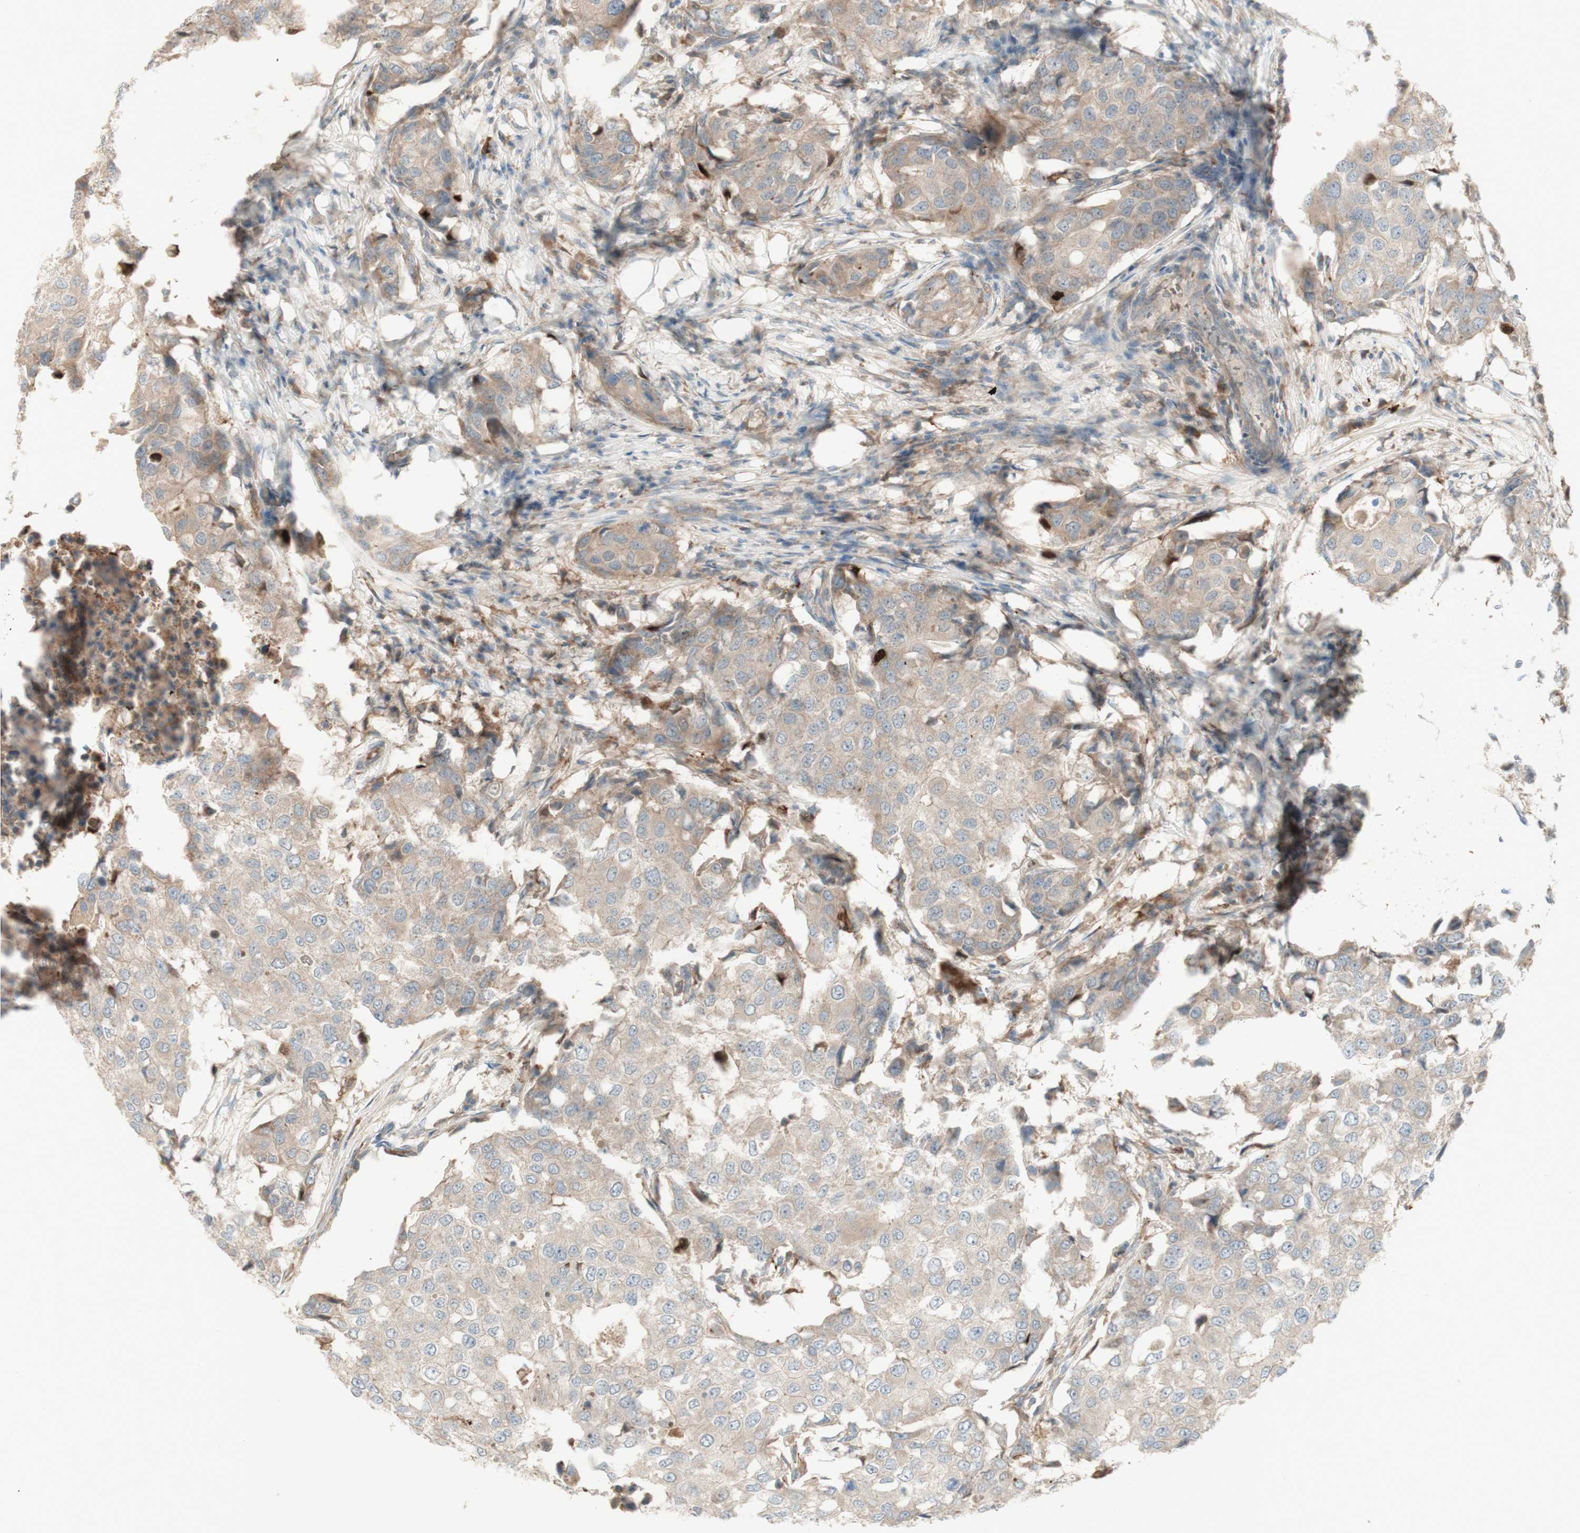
{"staining": {"intensity": "weak", "quantity": ">75%", "location": "cytoplasmic/membranous"}, "tissue": "breast cancer", "cell_type": "Tumor cells", "image_type": "cancer", "snomed": [{"axis": "morphology", "description": "Duct carcinoma"}, {"axis": "topography", "description": "Breast"}], "caption": "High-magnification brightfield microscopy of breast cancer (invasive ductal carcinoma) stained with DAB (brown) and counterstained with hematoxylin (blue). tumor cells exhibit weak cytoplasmic/membranous positivity is identified in approximately>75% of cells.", "gene": "PTGER4", "patient": {"sex": "female", "age": 27}}